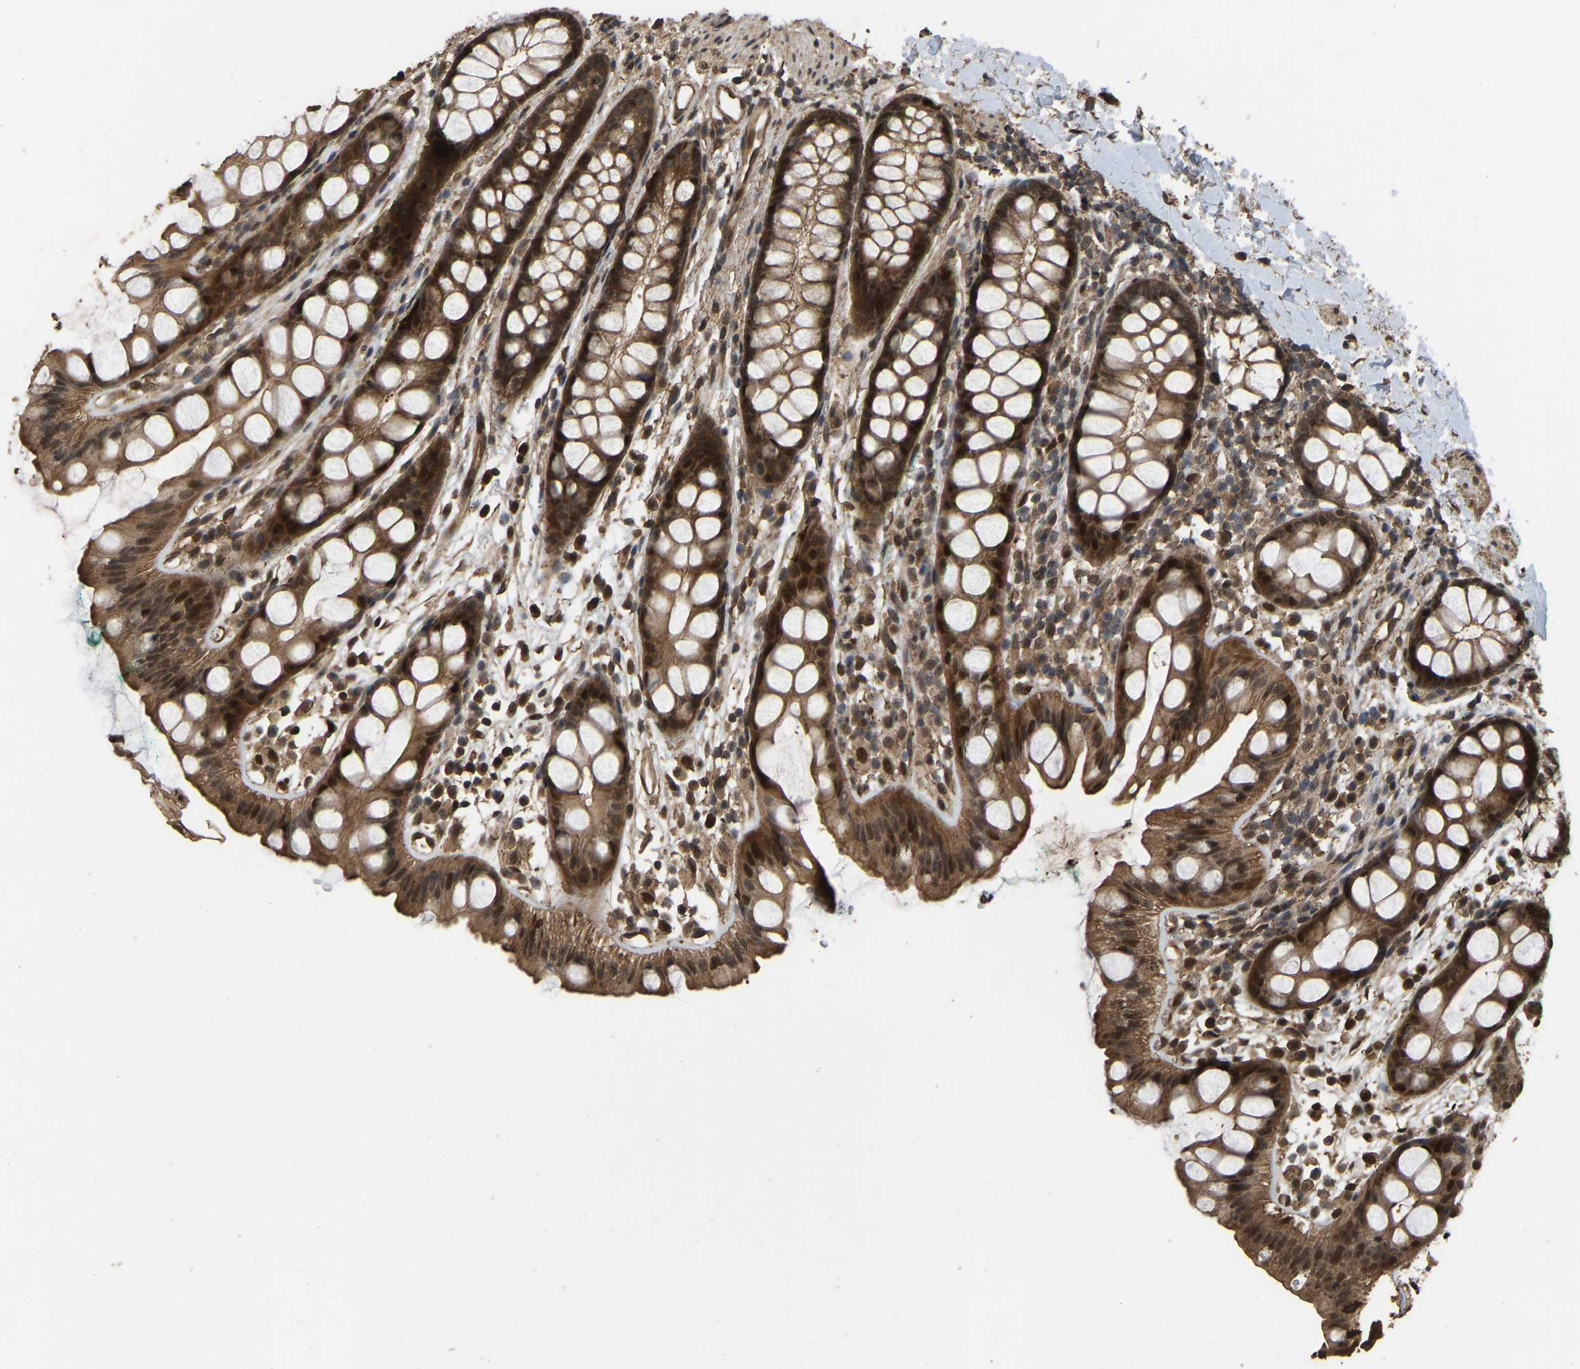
{"staining": {"intensity": "moderate", "quantity": ">75%", "location": "cytoplasmic/membranous,nuclear"}, "tissue": "rectum", "cell_type": "Glandular cells", "image_type": "normal", "snomed": [{"axis": "morphology", "description": "Normal tissue, NOS"}, {"axis": "topography", "description": "Rectum"}], "caption": "IHC staining of unremarkable rectum, which reveals medium levels of moderate cytoplasmic/membranous,nuclear positivity in about >75% of glandular cells indicating moderate cytoplasmic/membranous,nuclear protein expression. The staining was performed using DAB (brown) for protein detection and nuclei were counterstained in hematoxylin (blue).", "gene": "ARHGAP23", "patient": {"sex": "female", "age": 65}}